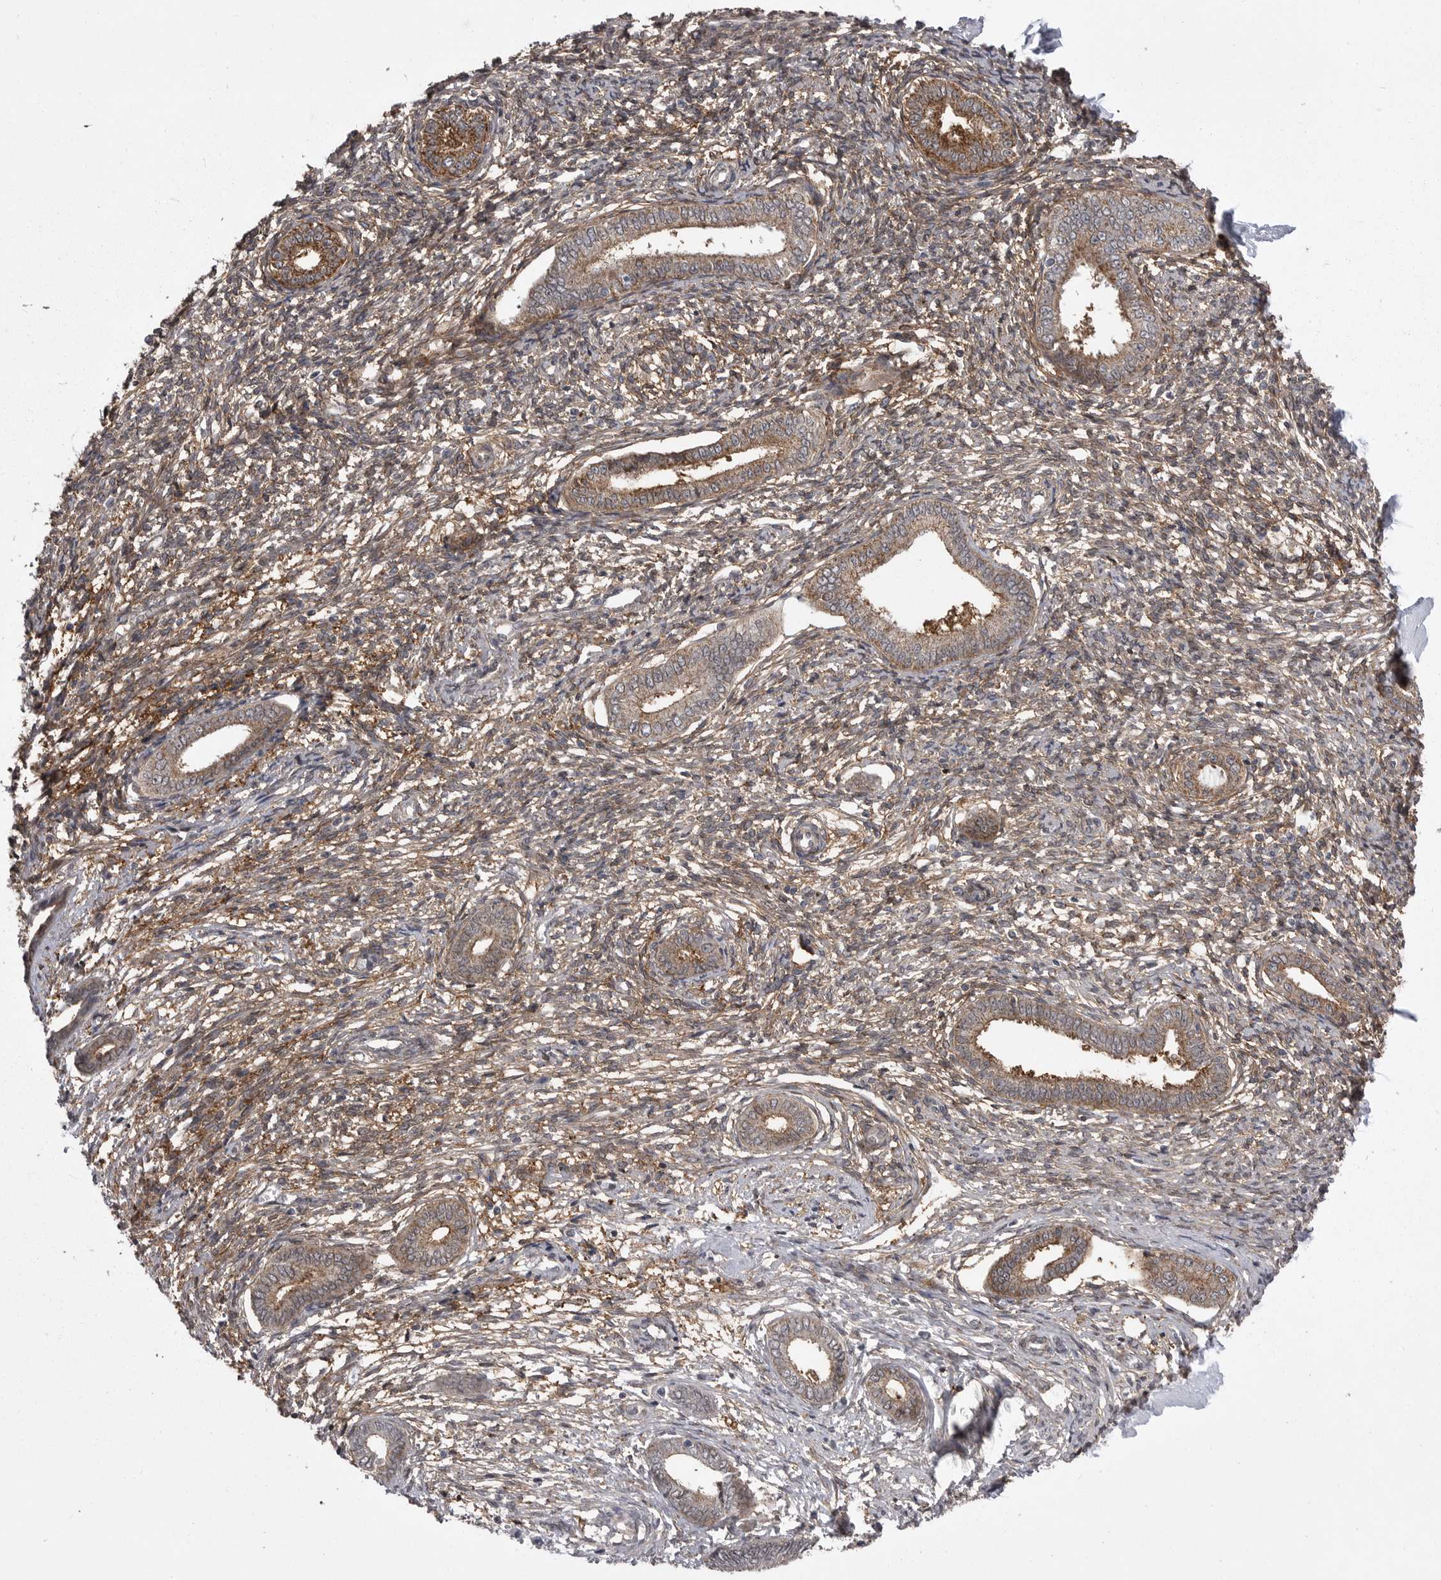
{"staining": {"intensity": "weak", "quantity": ">75%", "location": "cytoplasmic/membranous"}, "tissue": "endometrium", "cell_type": "Cells in endometrial stroma", "image_type": "normal", "snomed": [{"axis": "morphology", "description": "Normal tissue, NOS"}, {"axis": "topography", "description": "Endometrium"}], "caption": "A high-resolution micrograph shows IHC staining of unremarkable endometrium, which demonstrates weak cytoplasmic/membranous positivity in approximately >75% of cells in endometrial stroma. (brown staining indicates protein expression, while blue staining denotes nuclei).", "gene": "ABL1", "patient": {"sex": "female", "age": 56}}